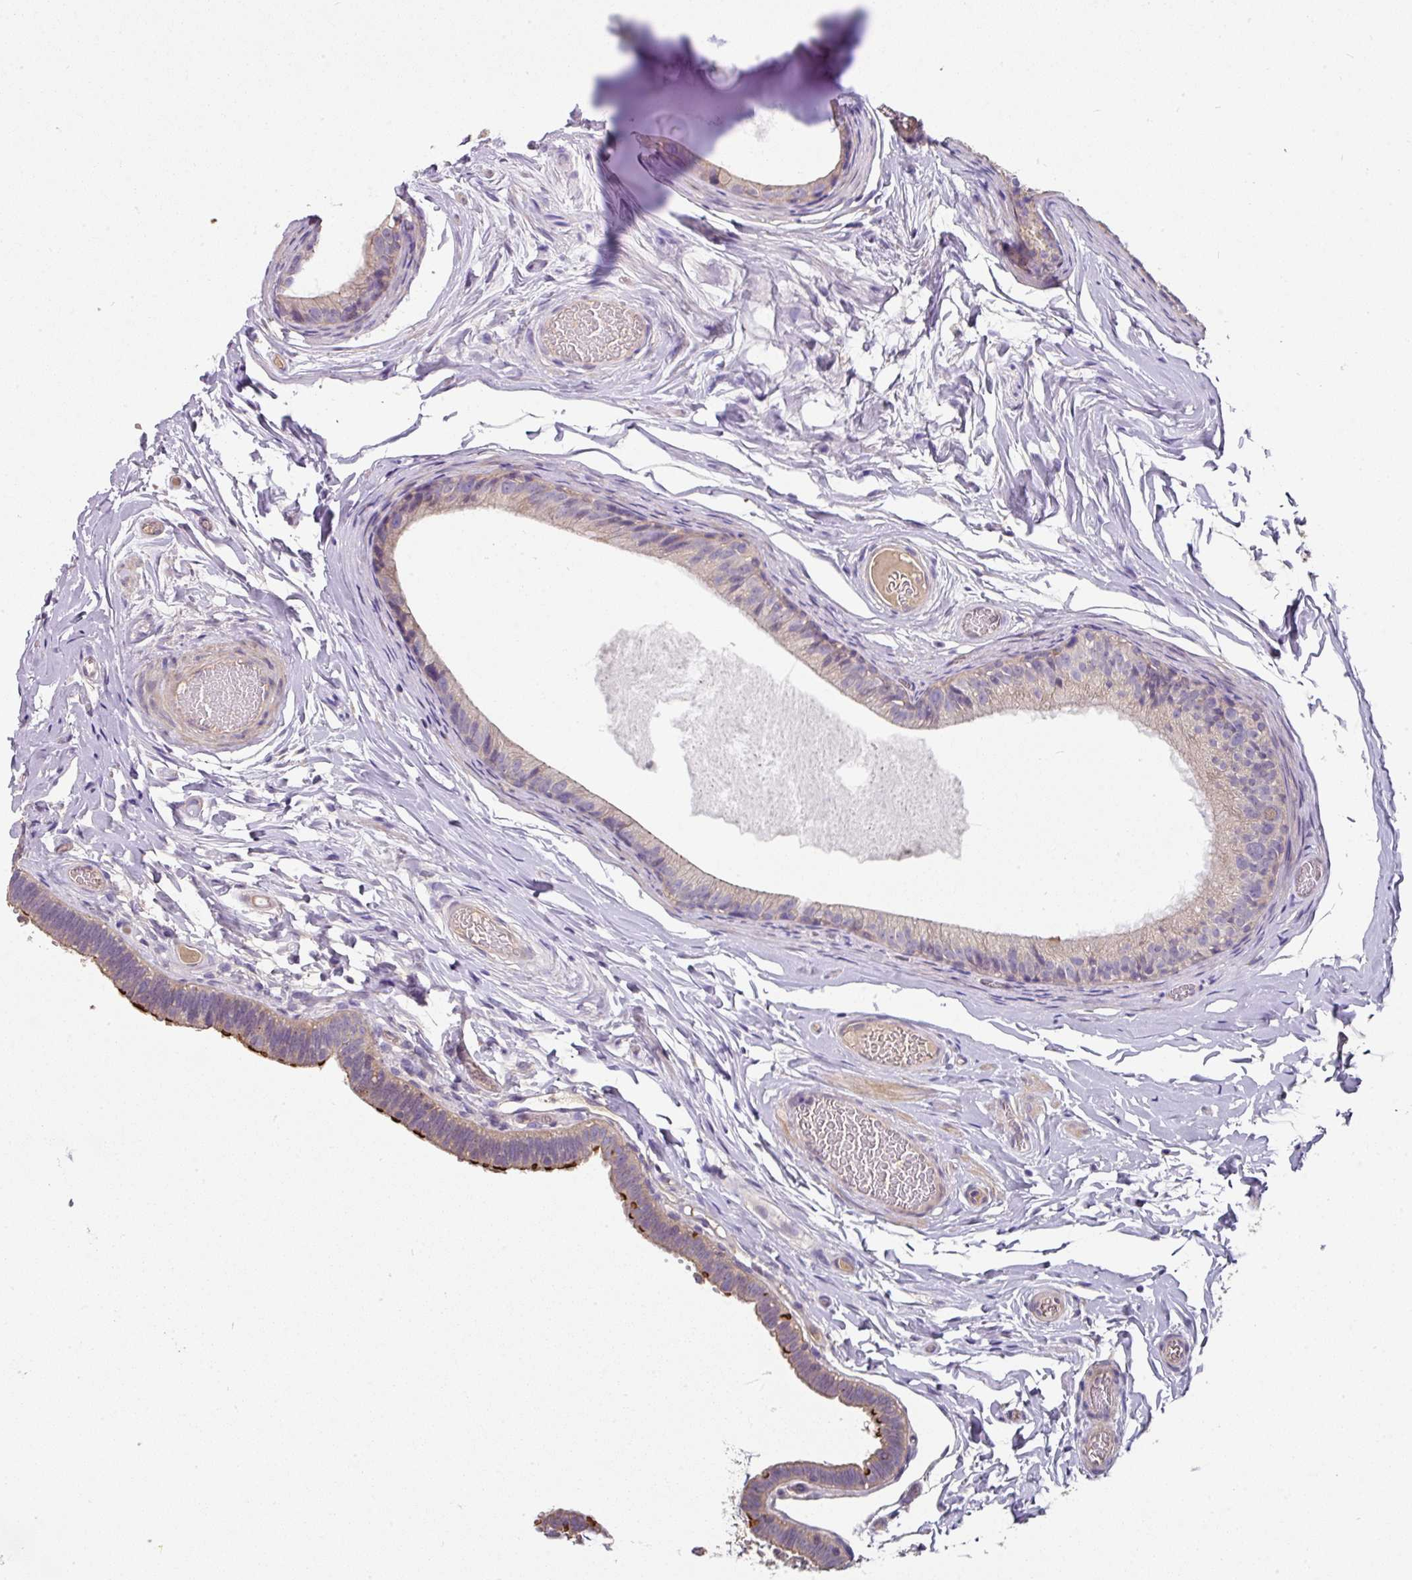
{"staining": {"intensity": "negative", "quantity": "none", "location": "none"}, "tissue": "epididymis", "cell_type": "Glandular cells", "image_type": "normal", "snomed": [{"axis": "morphology", "description": "Normal tissue, NOS"}, {"axis": "morphology", "description": "Carcinoma, Embryonal, NOS"}, {"axis": "topography", "description": "Testis"}, {"axis": "topography", "description": "Epididymis"}], "caption": "Histopathology image shows no significant protein expression in glandular cells of normal epididymis. Nuclei are stained in blue.", "gene": "C4orf48", "patient": {"sex": "male", "age": 36}}